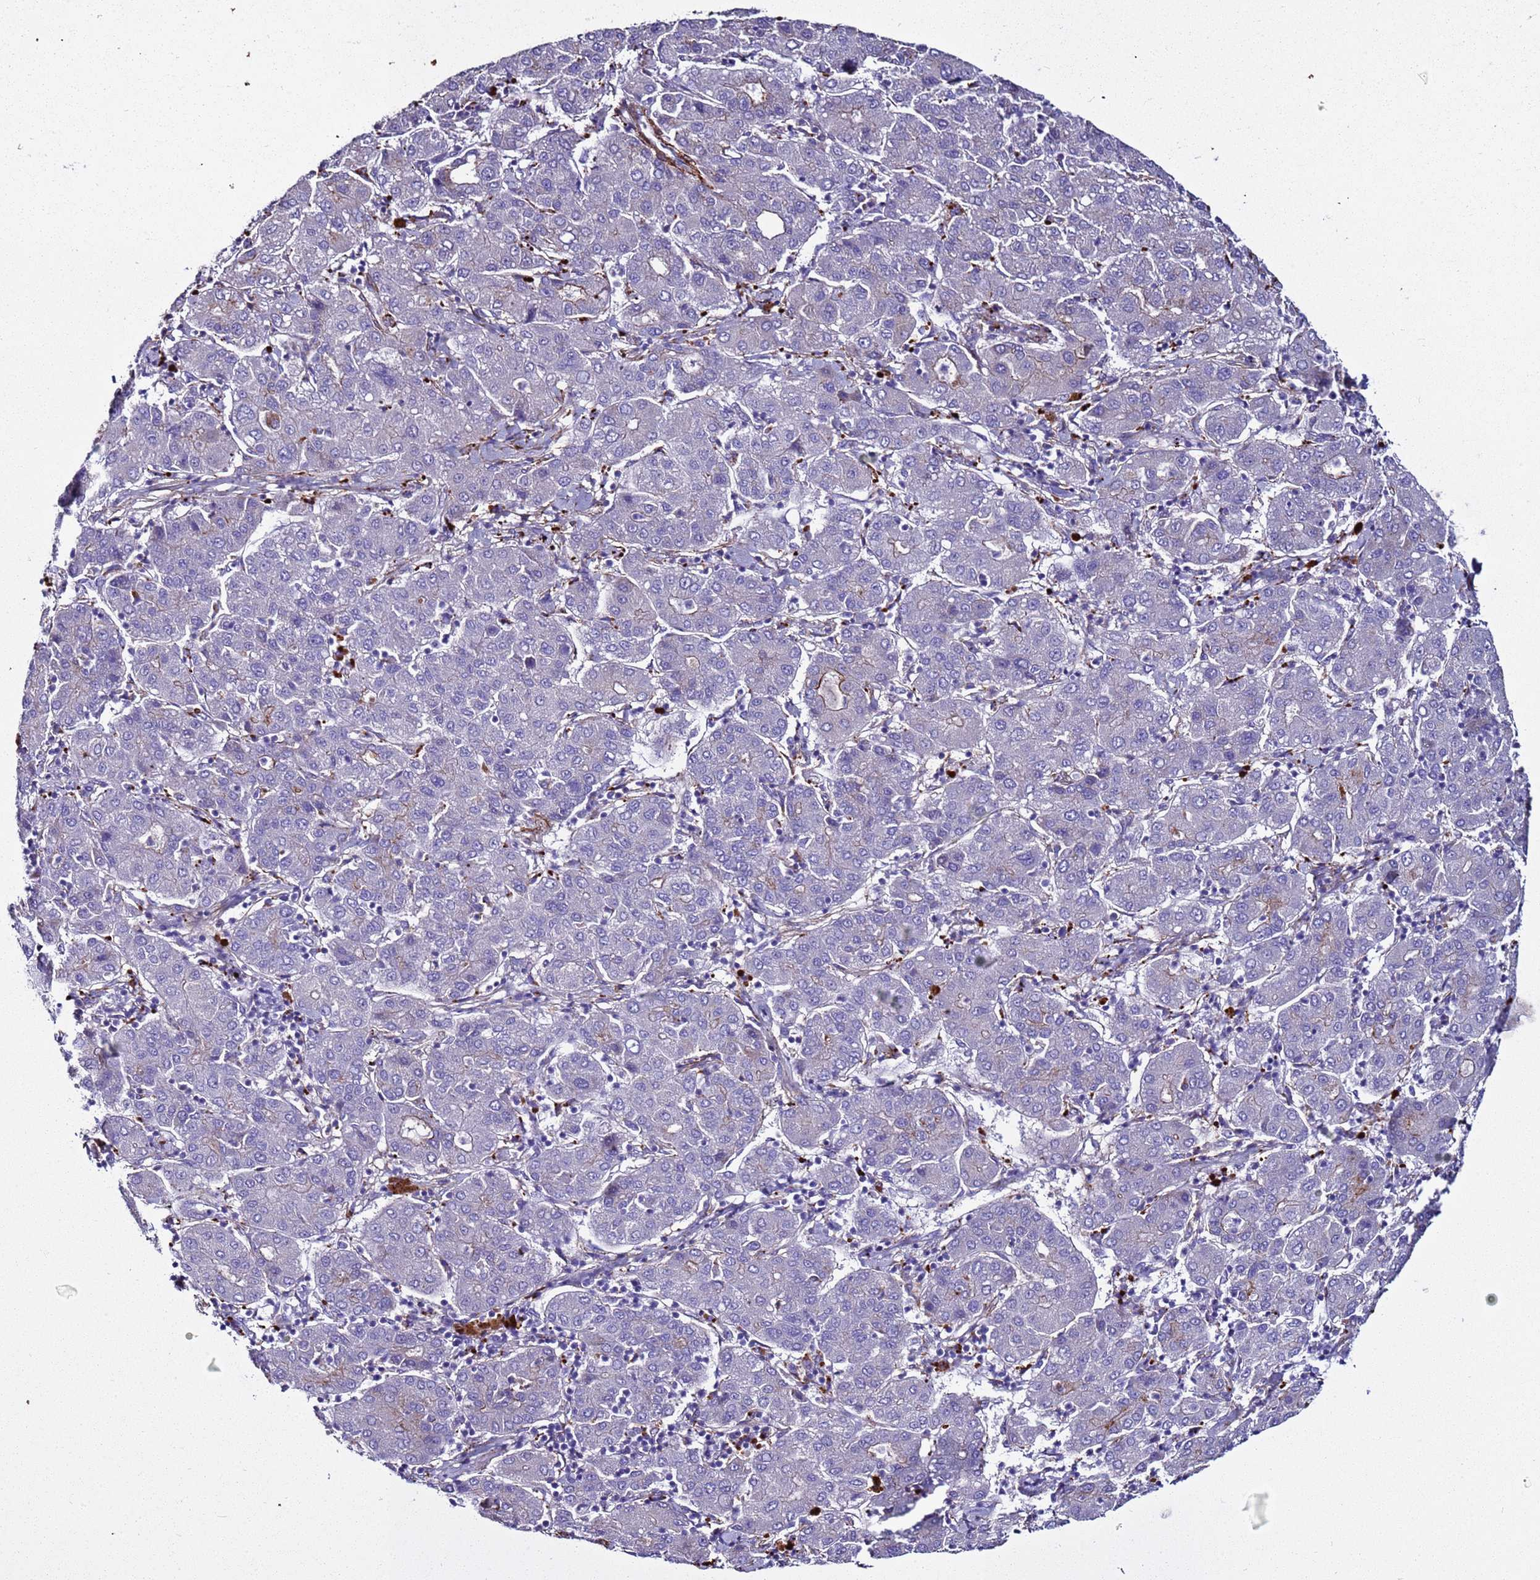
{"staining": {"intensity": "negative", "quantity": "none", "location": "none"}, "tissue": "liver cancer", "cell_type": "Tumor cells", "image_type": "cancer", "snomed": [{"axis": "morphology", "description": "Carcinoma, Hepatocellular, NOS"}, {"axis": "topography", "description": "Liver"}], "caption": "DAB immunohistochemical staining of human liver cancer reveals no significant staining in tumor cells.", "gene": "RABL2B", "patient": {"sex": "male", "age": 65}}